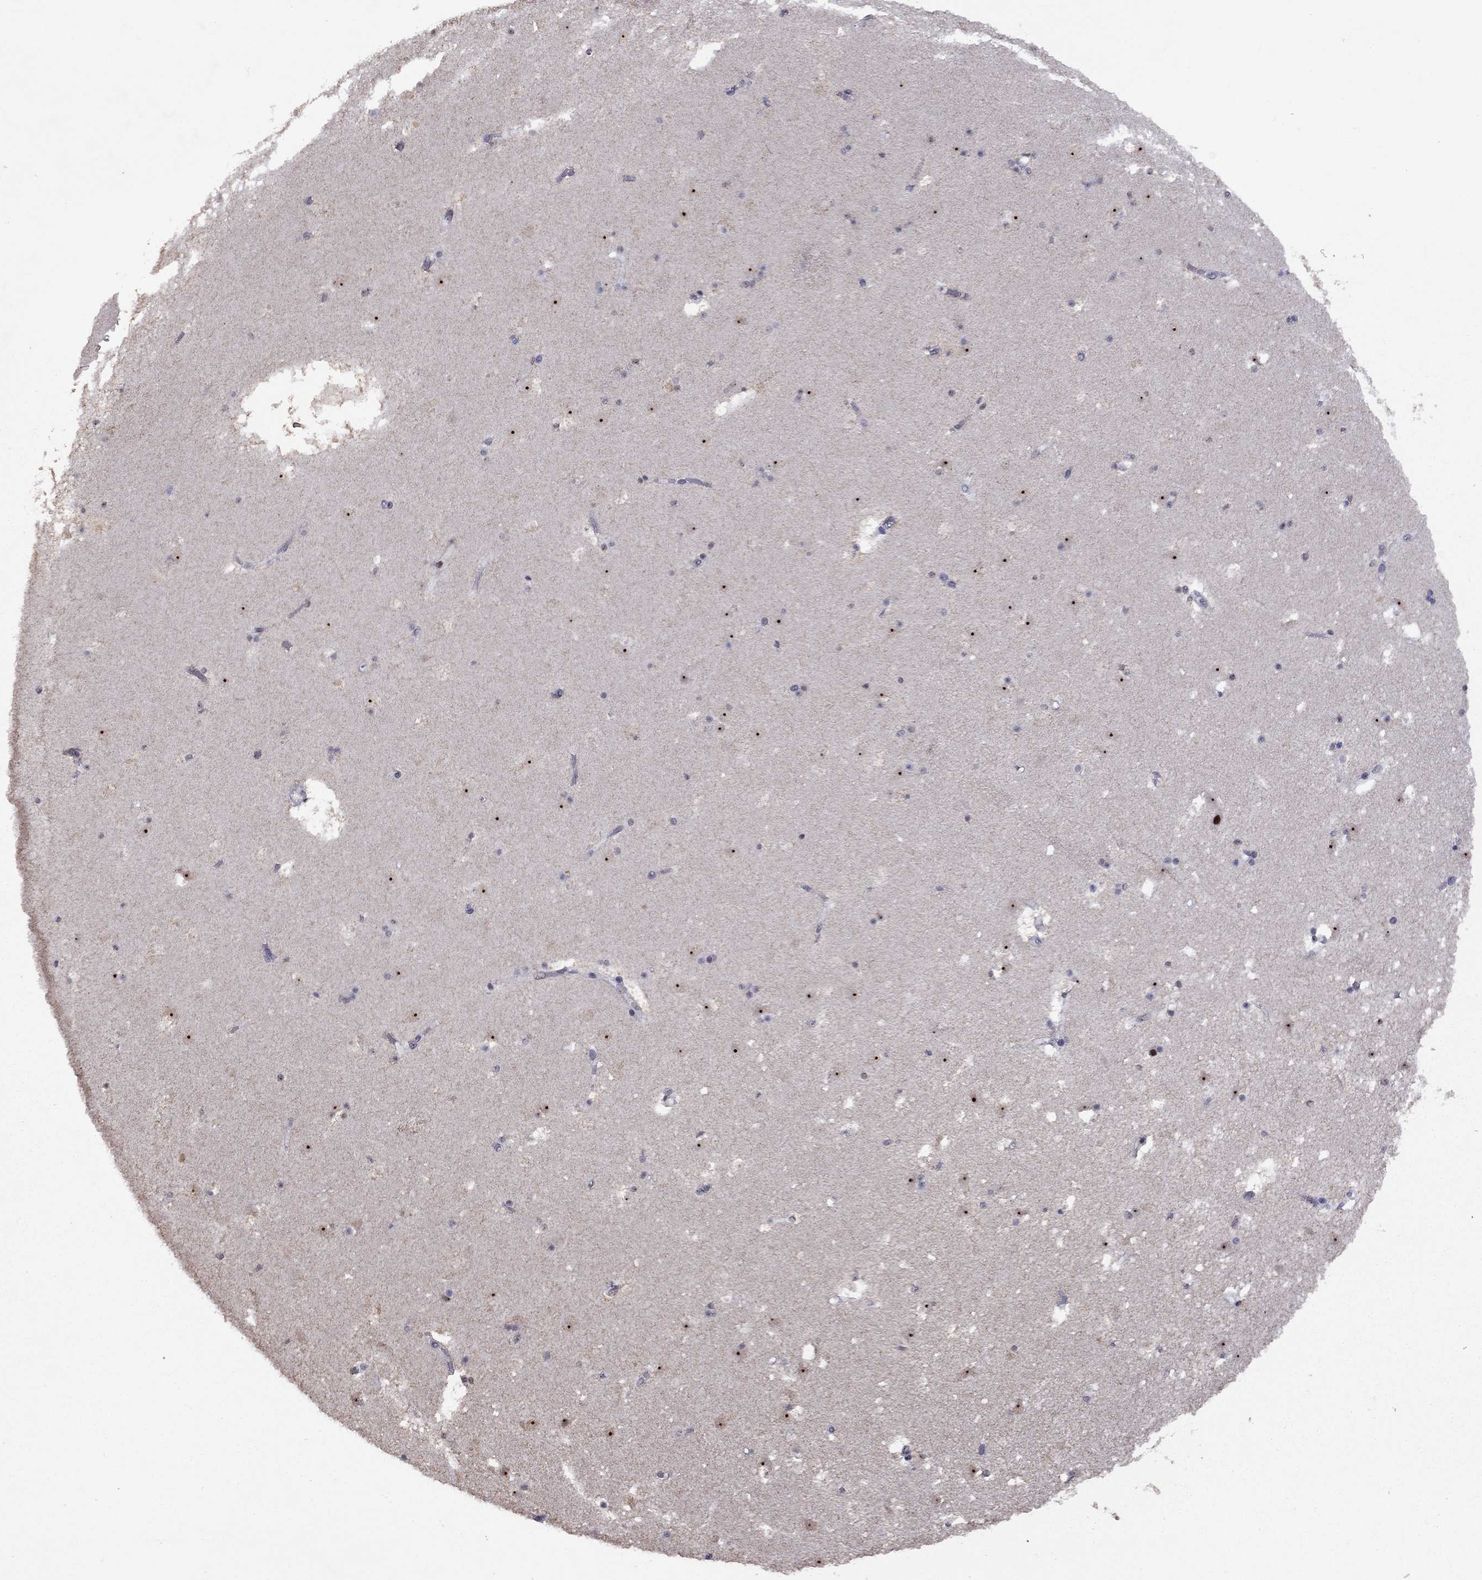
{"staining": {"intensity": "moderate", "quantity": "<25%", "location": "nuclear"}, "tissue": "caudate", "cell_type": "Glial cells", "image_type": "normal", "snomed": [{"axis": "morphology", "description": "Normal tissue, NOS"}, {"axis": "topography", "description": "Lateral ventricle wall"}], "caption": "Caudate stained for a protein shows moderate nuclear positivity in glial cells. The staining was performed using DAB, with brown indicating positive protein expression. Nuclei are stained blue with hematoxylin.", "gene": "SPOUT1", "patient": {"sex": "female", "age": 42}}